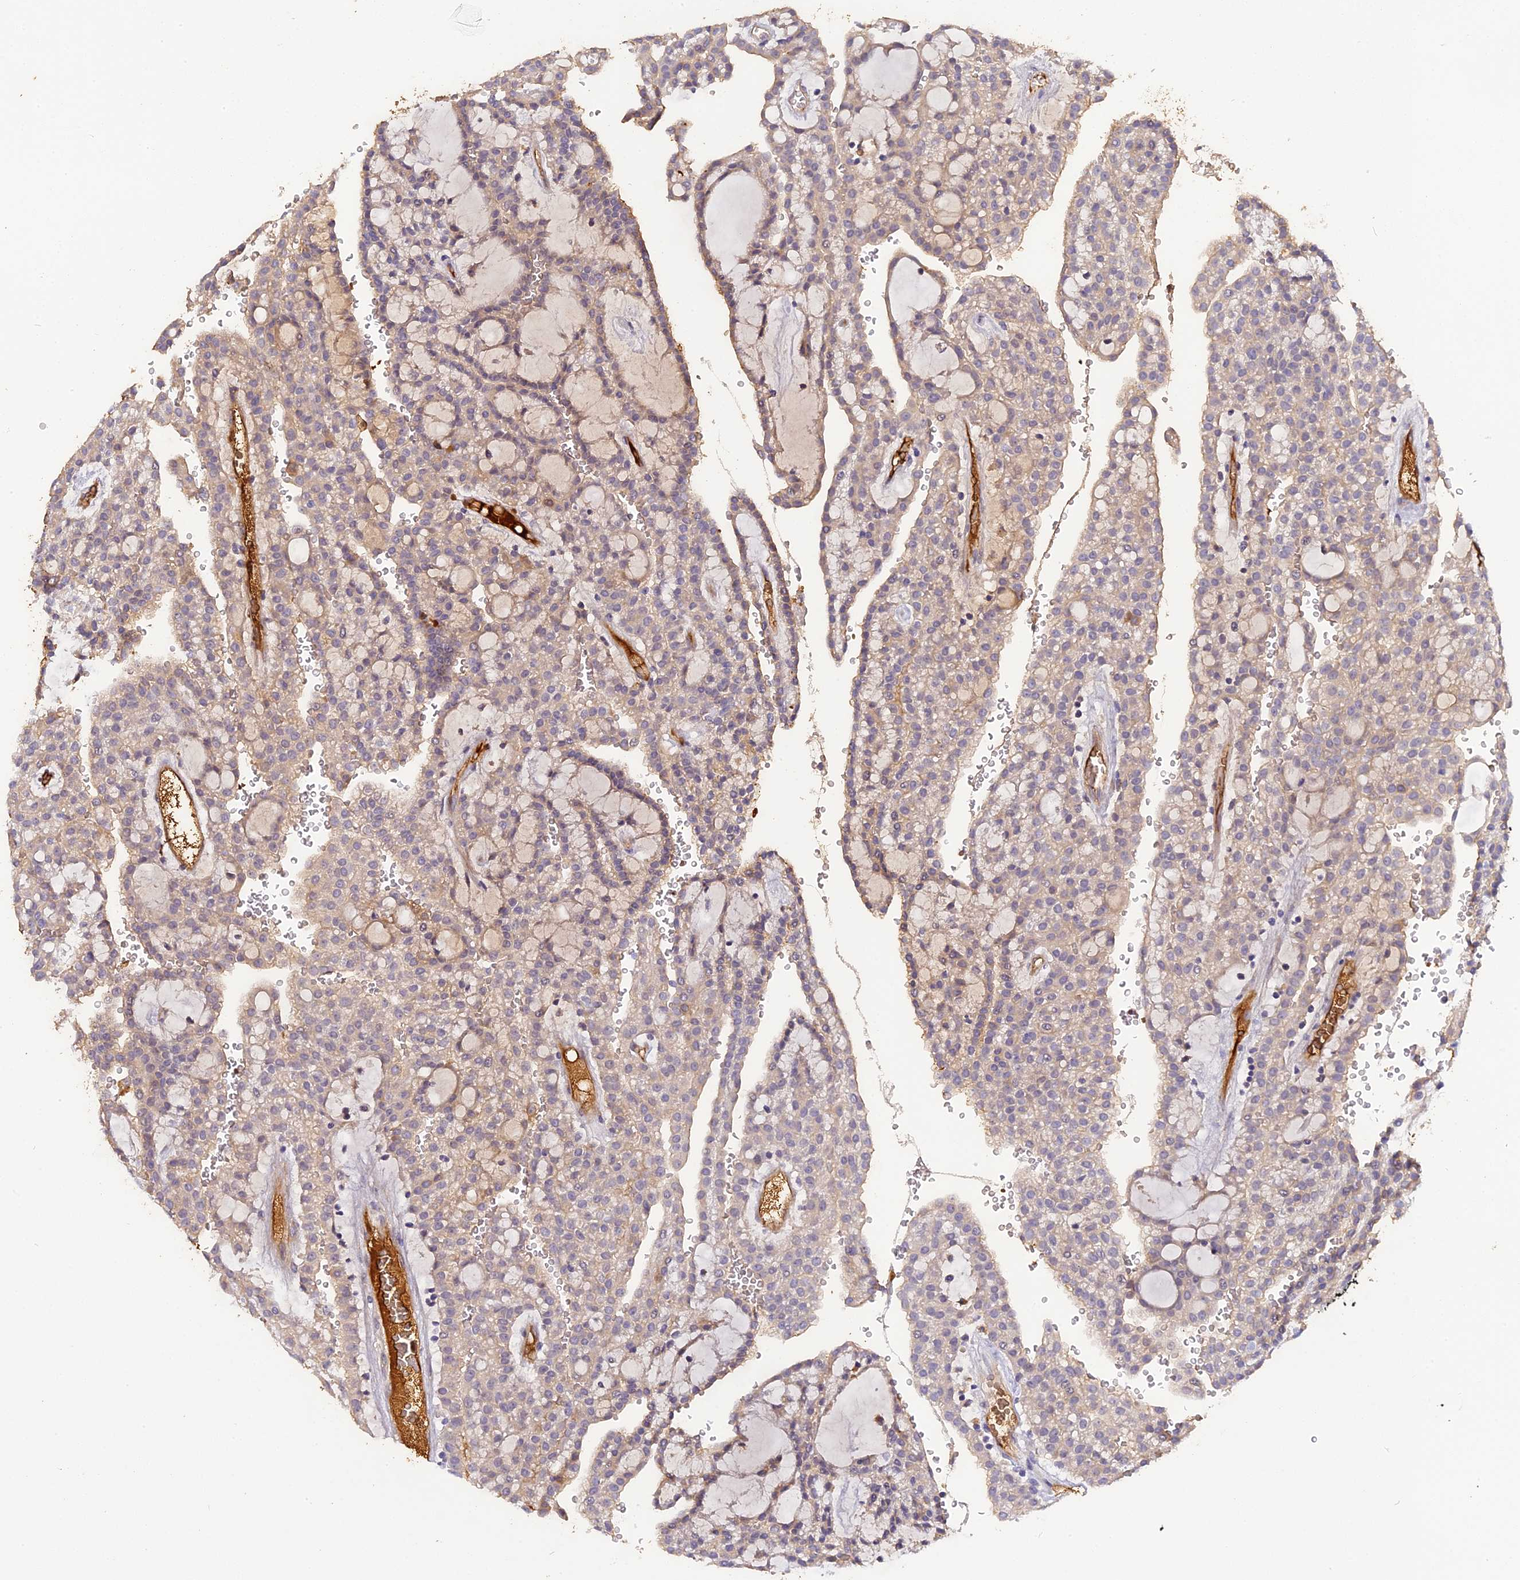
{"staining": {"intensity": "negative", "quantity": "none", "location": "none"}, "tissue": "renal cancer", "cell_type": "Tumor cells", "image_type": "cancer", "snomed": [{"axis": "morphology", "description": "Adenocarcinoma, NOS"}, {"axis": "topography", "description": "Kidney"}], "caption": "Tumor cells show no significant staining in adenocarcinoma (renal).", "gene": "PZP", "patient": {"sex": "male", "age": 63}}